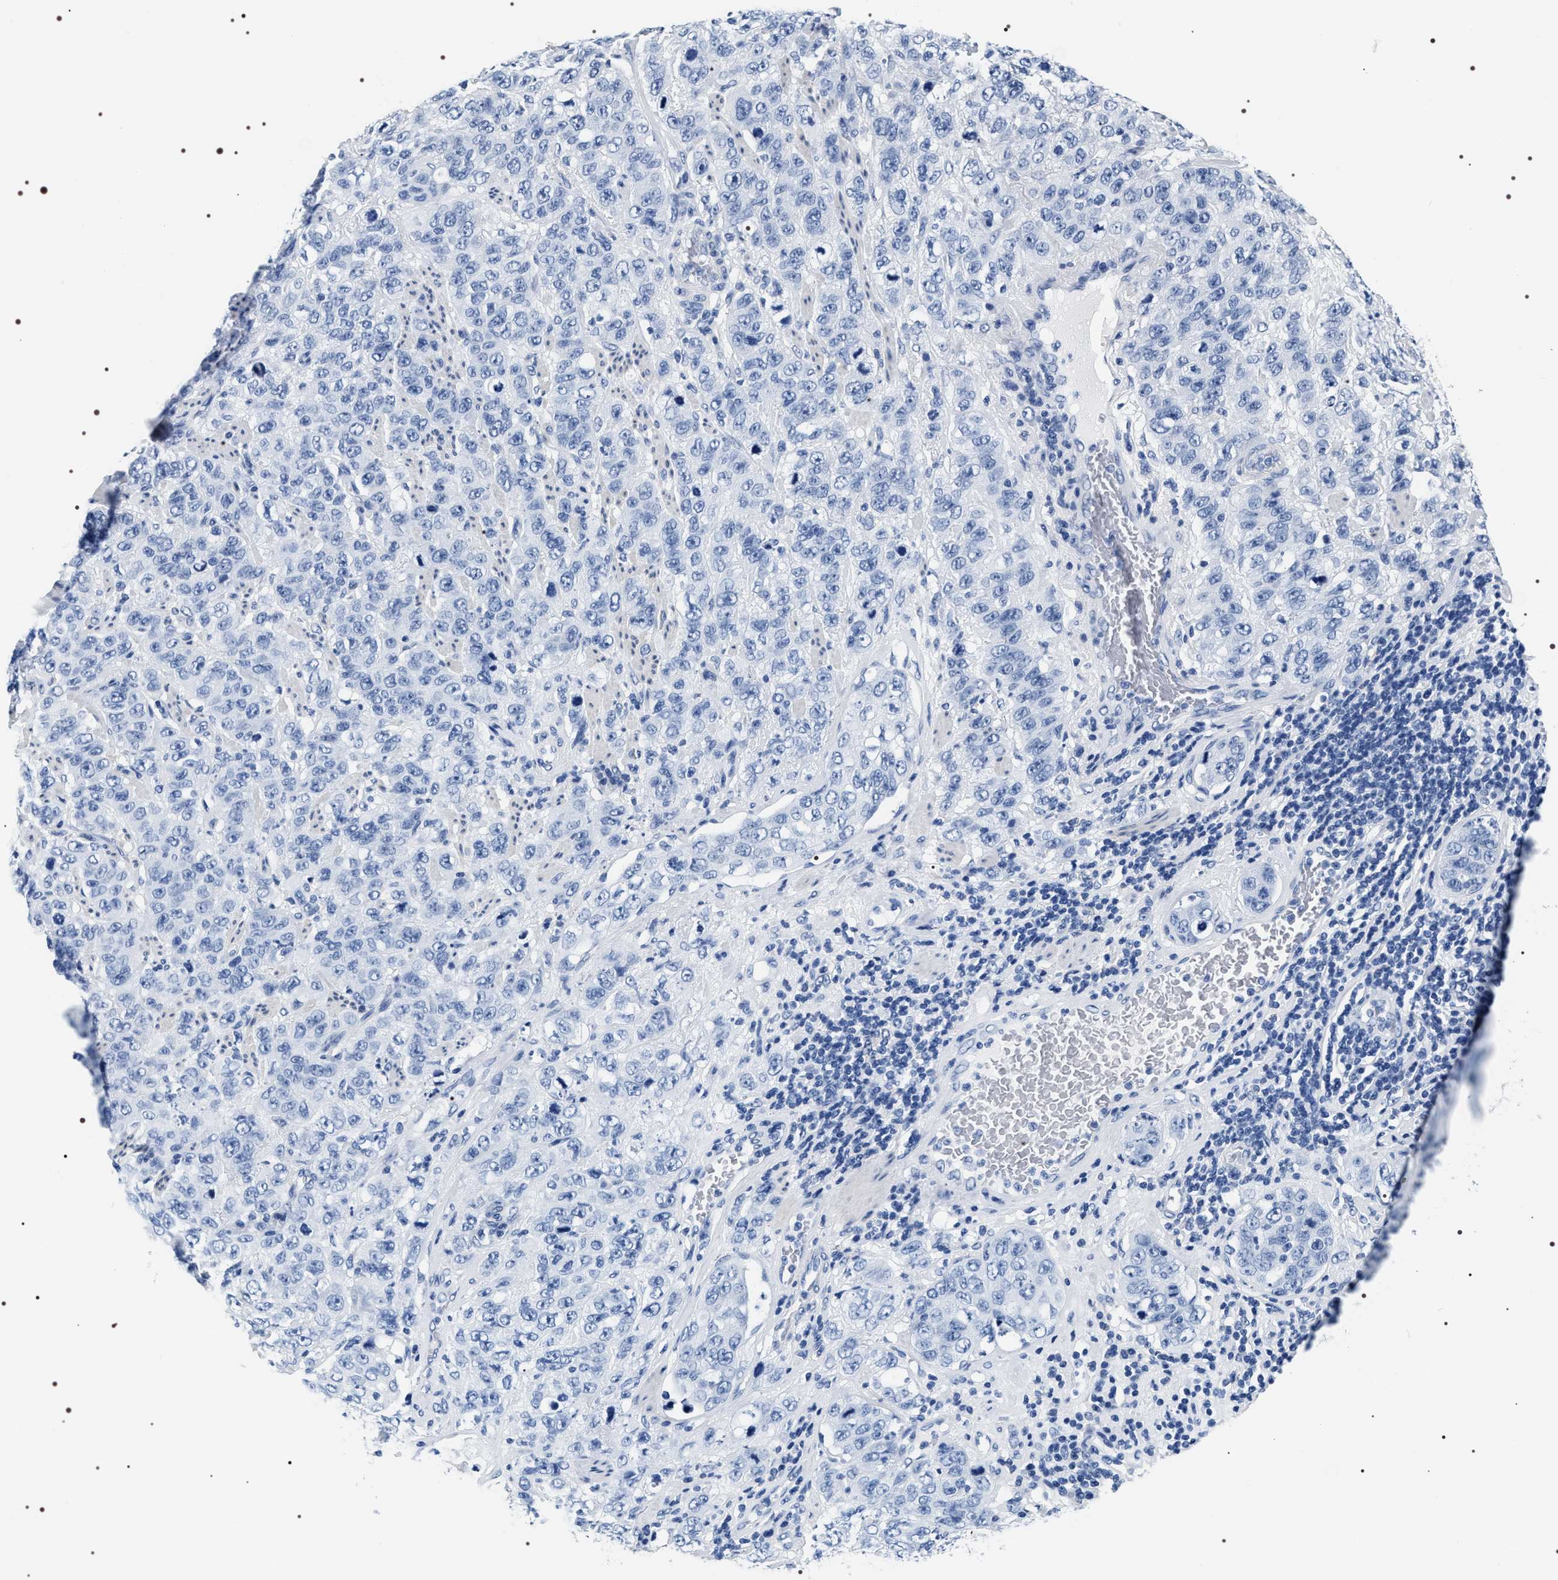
{"staining": {"intensity": "negative", "quantity": "none", "location": "none"}, "tissue": "stomach cancer", "cell_type": "Tumor cells", "image_type": "cancer", "snomed": [{"axis": "morphology", "description": "Adenocarcinoma, NOS"}, {"axis": "topography", "description": "Stomach"}], "caption": "Micrograph shows no significant protein expression in tumor cells of stomach cancer (adenocarcinoma).", "gene": "ADH4", "patient": {"sex": "male", "age": 48}}